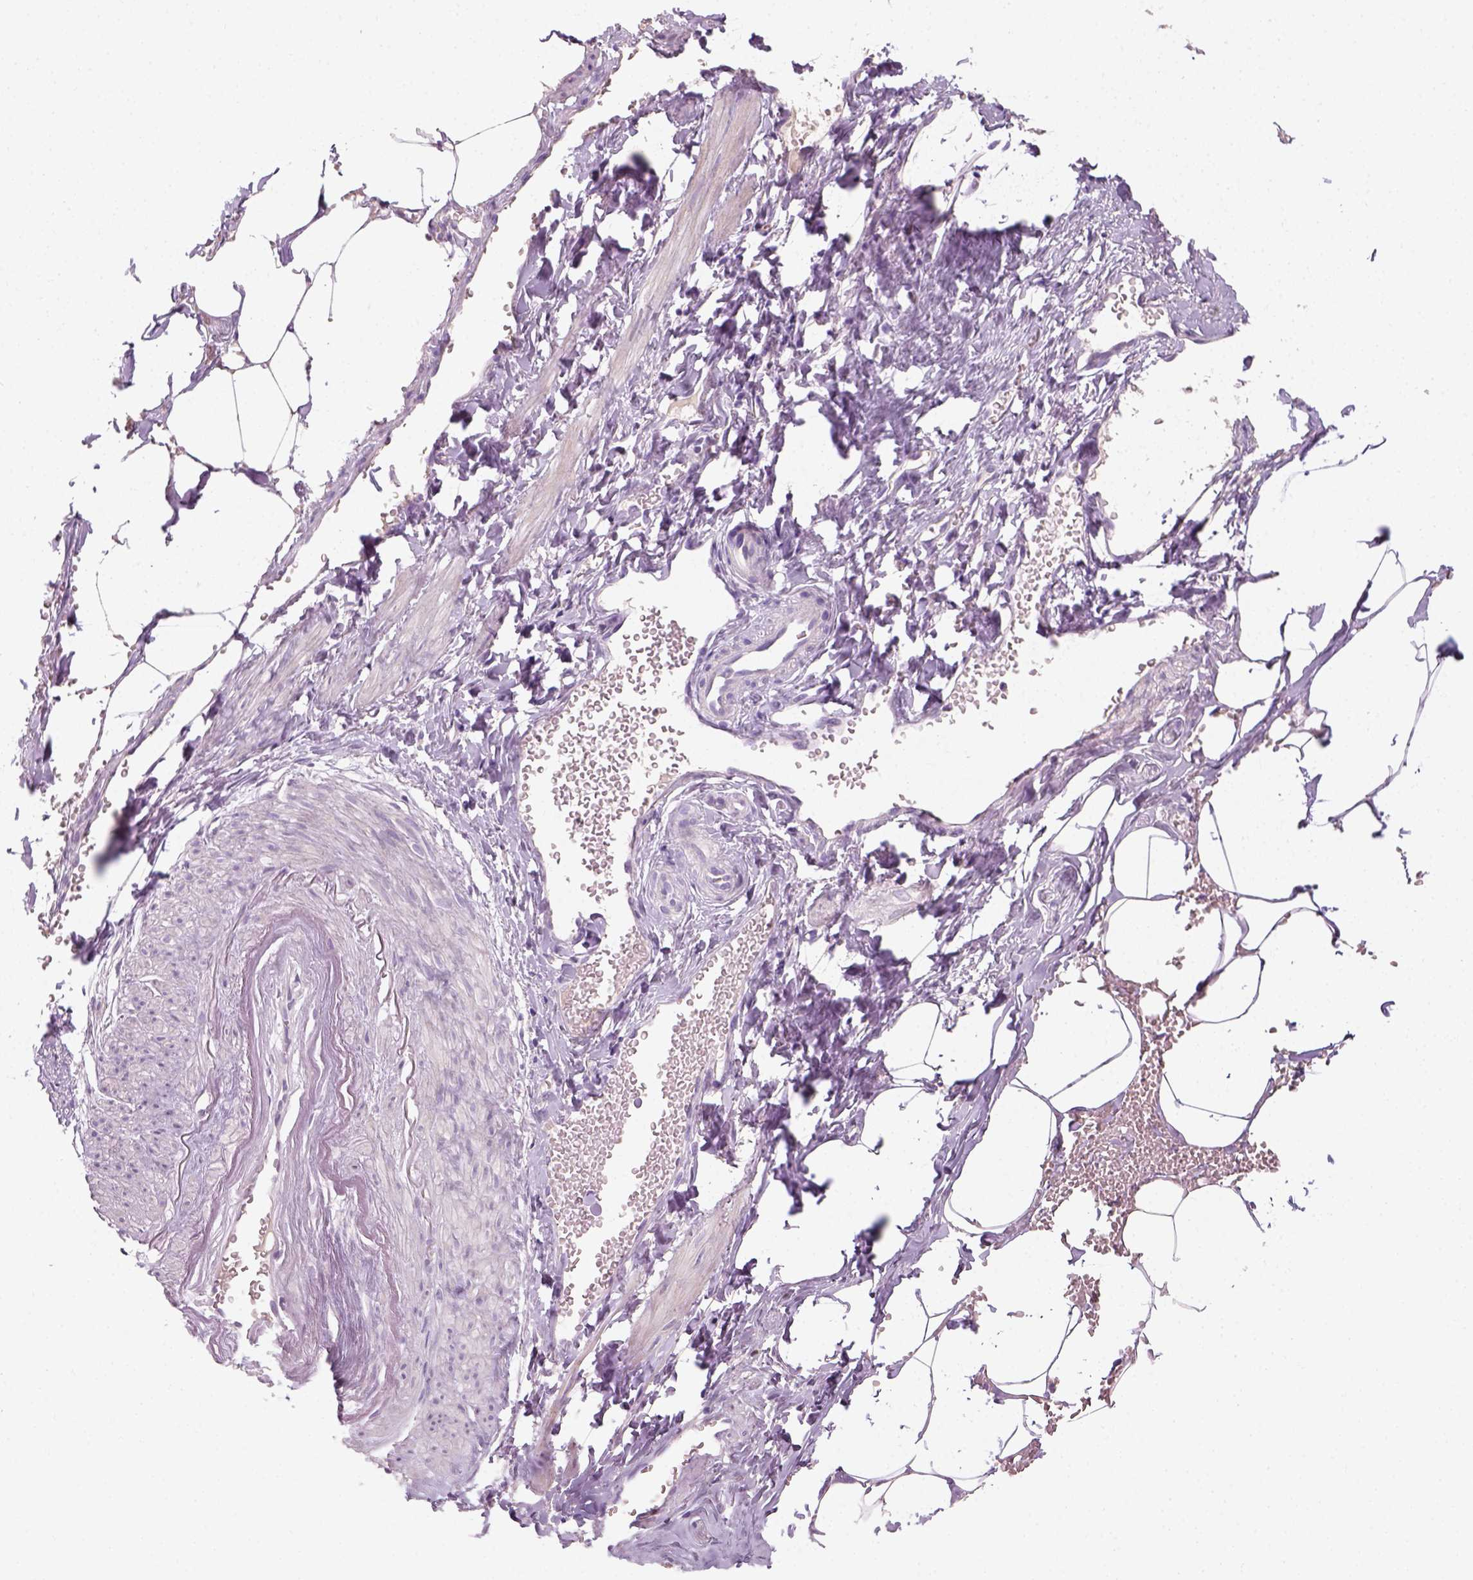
{"staining": {"intensity": "negative", "quantity": "none", "location": "none"}, "tissue": "adipose tissue", "cell_type": "Adipocytes", "image_type": "normal", "snomed": [{"axis": "morphology", "description": "Normal tissue, NOS"}, {"axis": "topography", "description": "Prostate"}, {"axis": "topography", "description": "Peripheral nerve tissue"}], "caption": "IHC histopathology image of normal adipose tissue: adipose tissue stained with DAB demonstrates no significant protein expression in adipocytes. The staining is performed using DAB (3,3'-diaminobenzidine) brown chromogen with nuclei counter-stained in using hematoxylin.", "gene": "GFI1B", "patient": {"sex": "male", "age": 55}}